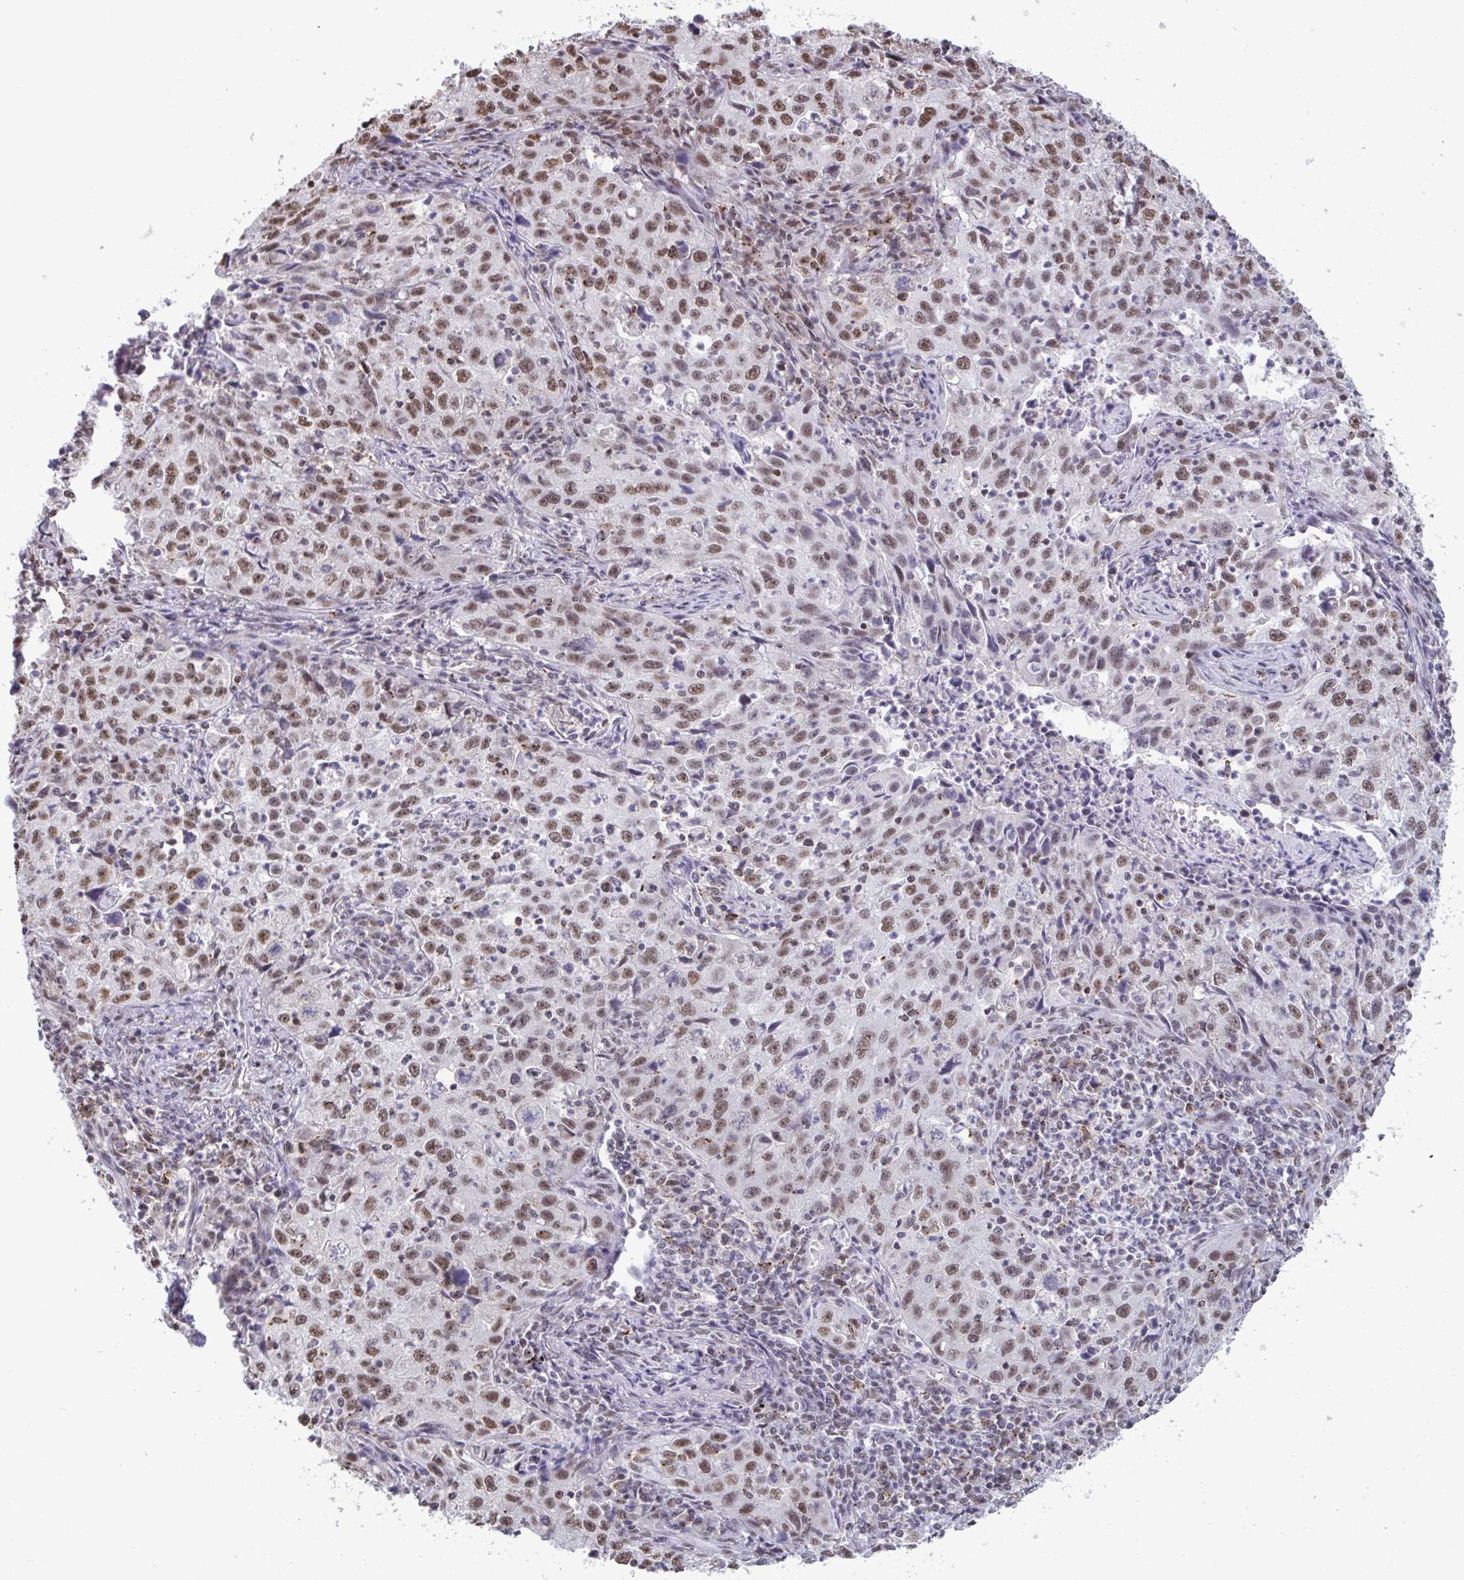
{"staining": {"intensity": "moderate", "quantity": ">75%", "location": "nuclear"}, "tissue": "lung cancer", "cell_type": "Tumor cells", "image_type": "cancer", "snomed": [{"axis": "morphology", "description": "Squamous cell carcinoma, NOS"}, {"axis": "topography", "description": "Lung"}], "caption": "IHC (DAB) staining of squamous cell carcinoma (lung) displays moderate nuclear protein staining in about >75% of tumor cells. (Brightfield microscopy of DAB IHC at high magnification).", "gene": "PUF60", "patient": {"sex": "male", "age": 71}}